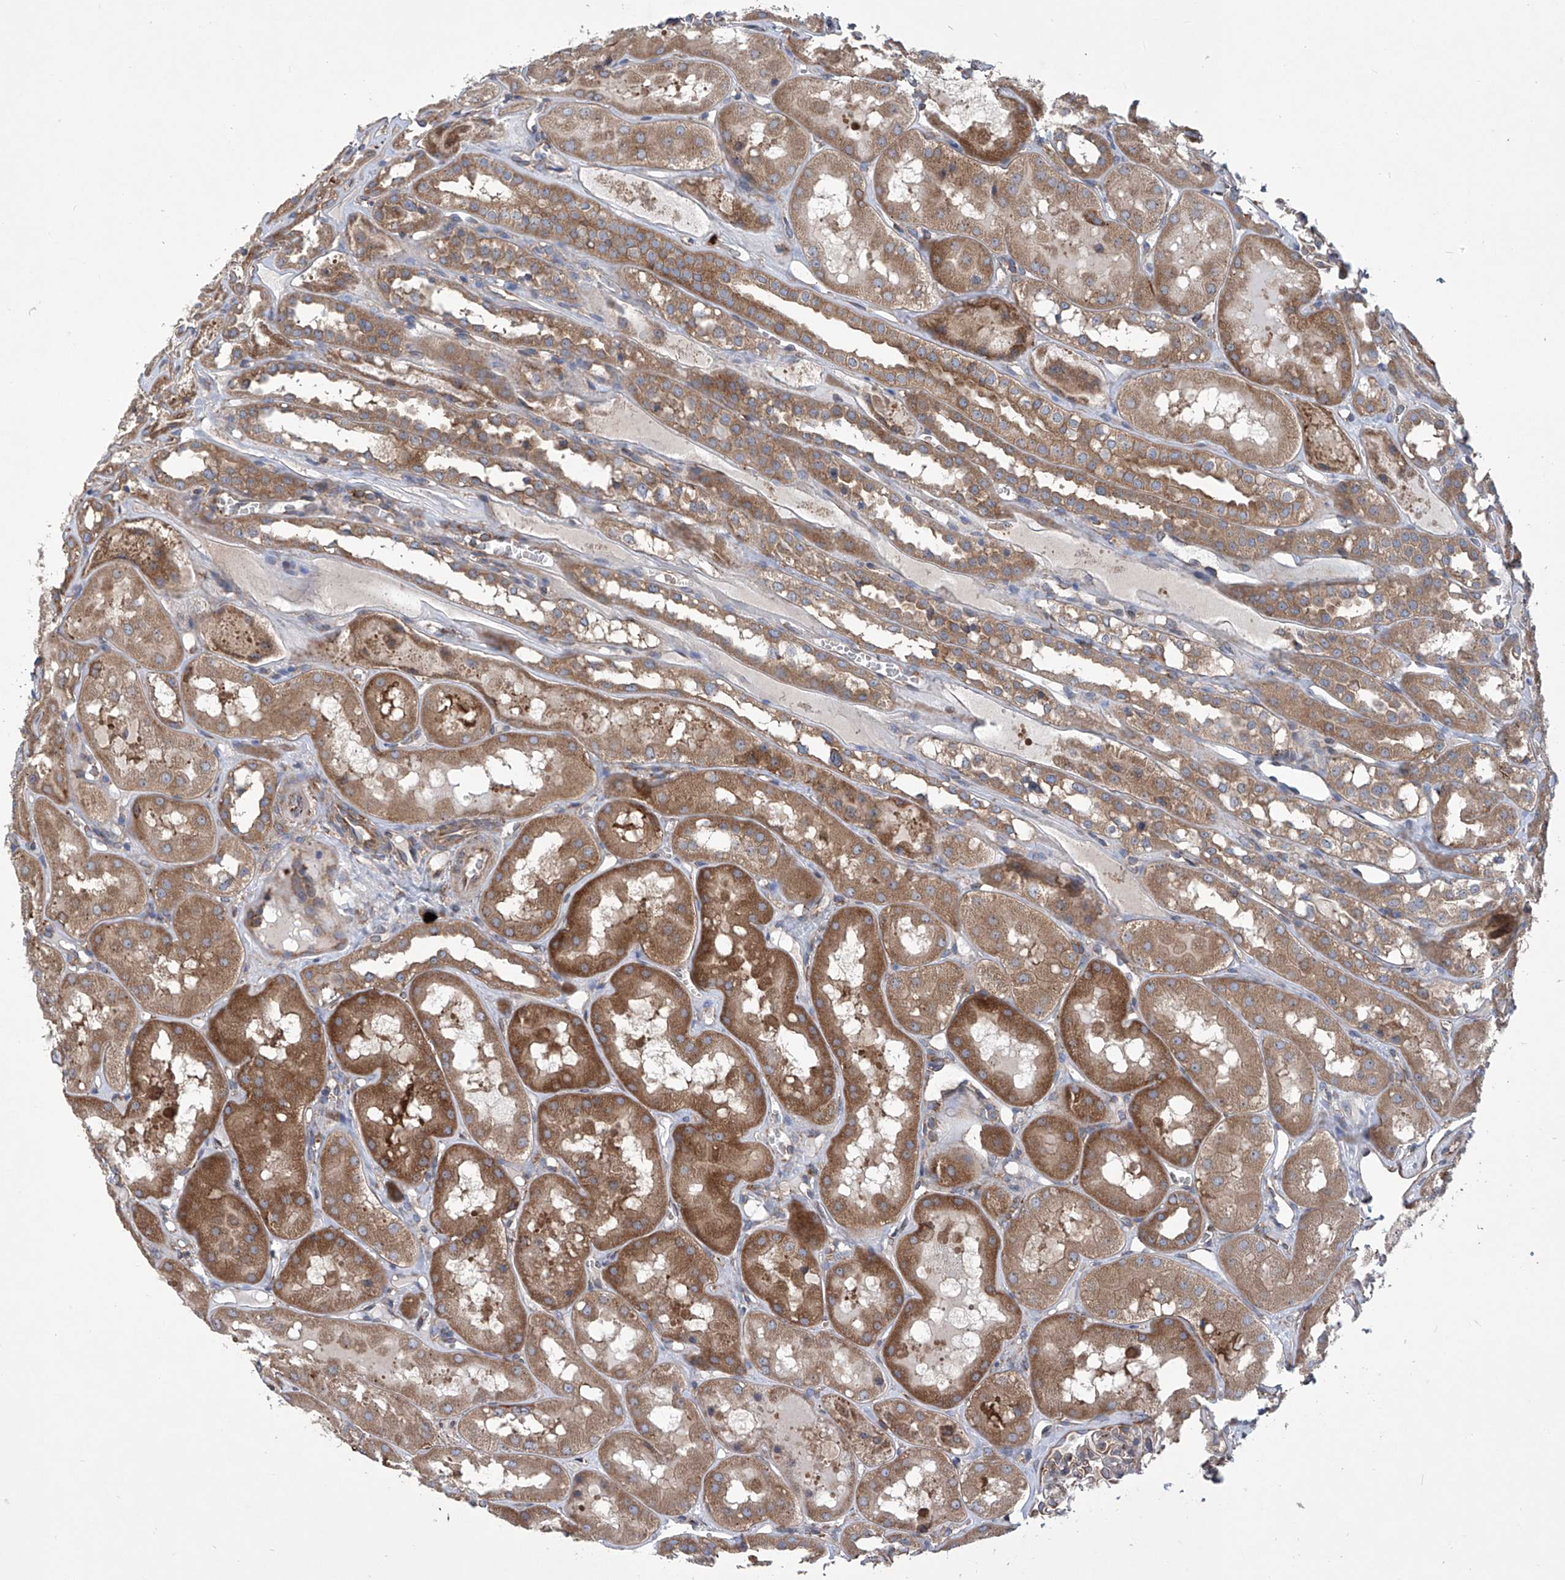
{"staining": {"intensity": "moderate", "quantity": ">75%", "location": "cytoplasmic/membranous"}, "tissue": "kidney", "cell_type": "Cells in glomeruli", "image_type": "normal", "snomed": [{"axis": "morphology", "description": "Normal tissue, NOS"}, {"axis": "topography", "description": "Kidney"}], "caption": "Brown immunohistochemical staining in benign human kidney exhibits moderate cytoplasmic/membranous expression in approximately >75% of cells in glomeruli.", "gene": "SENP2", "patient": {"sex": "male", "age": 16}}